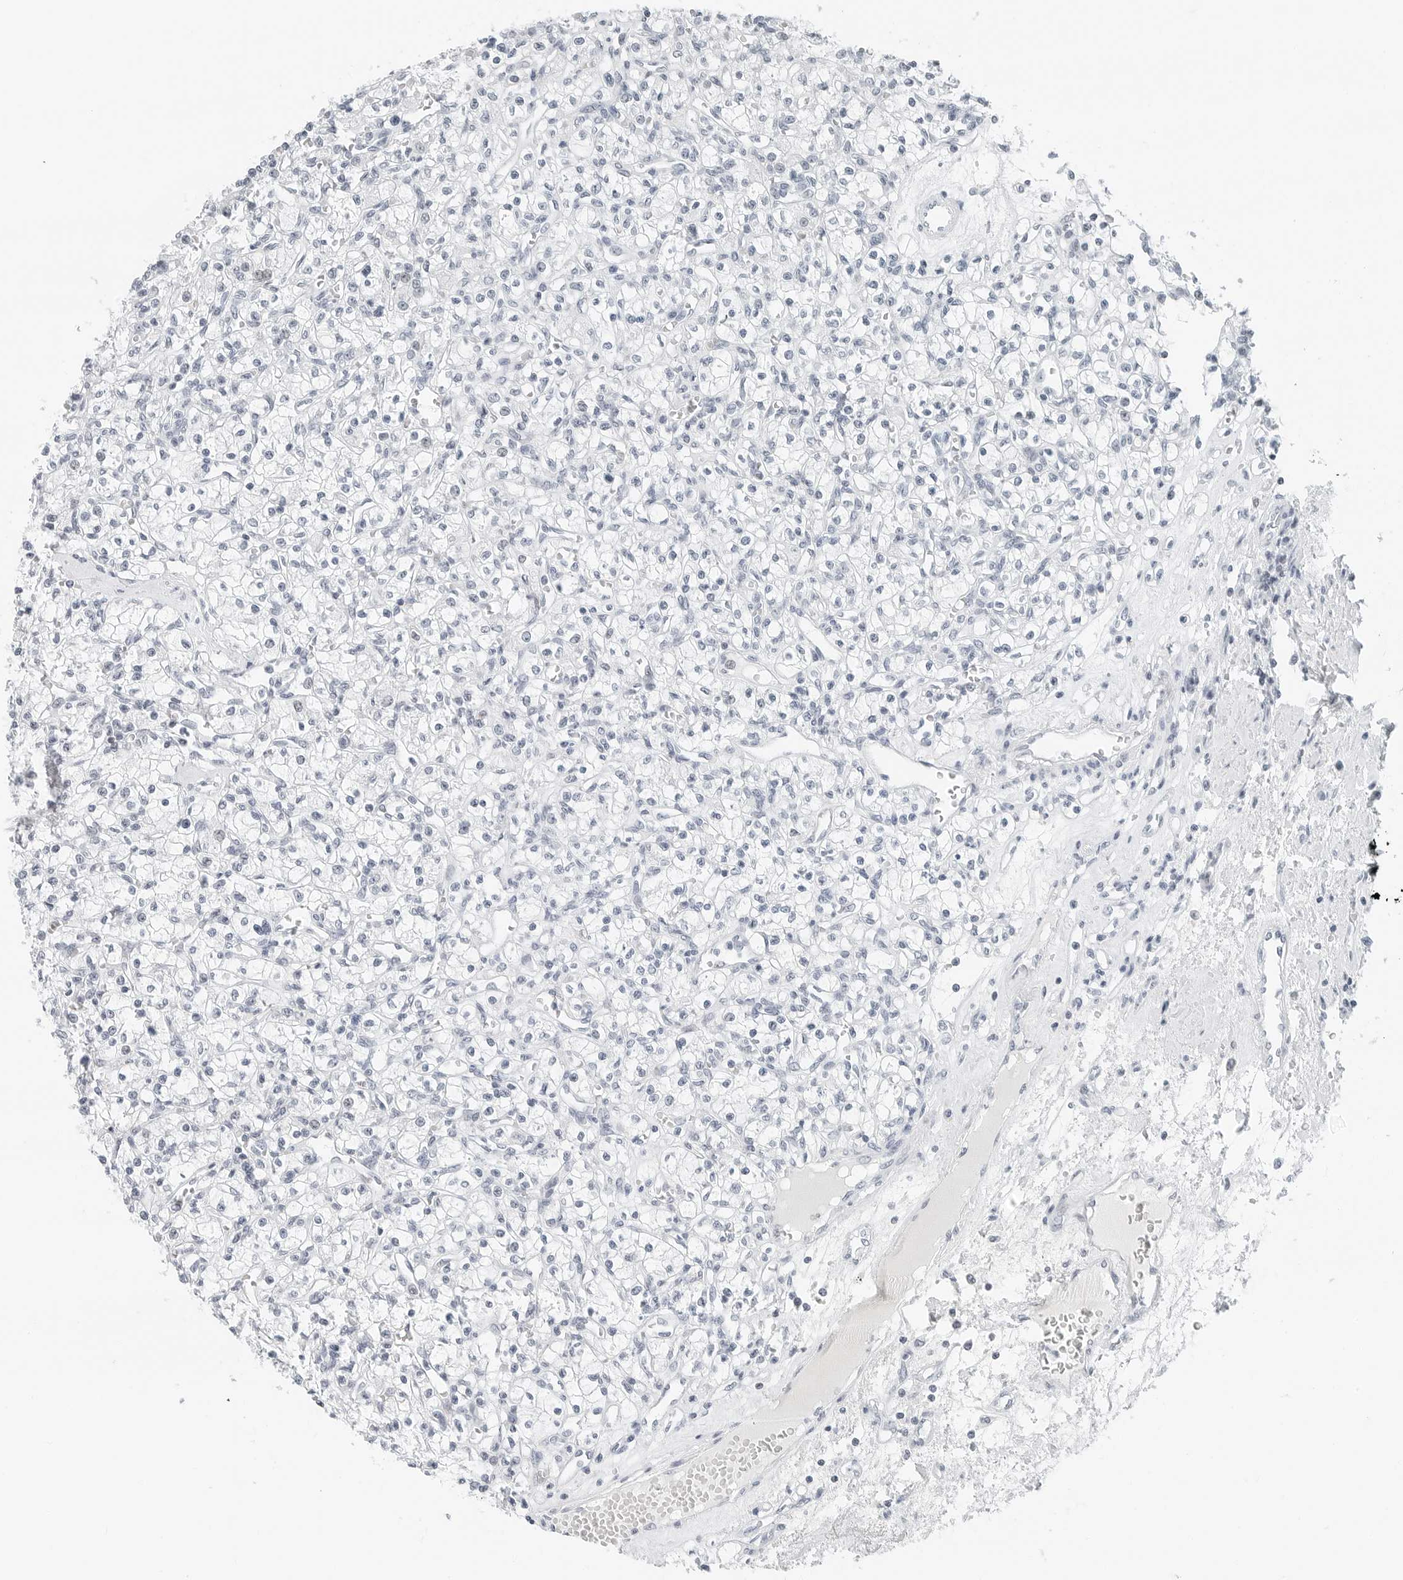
{"staining": {"intensity": "negative", "quantity": "none", "location": "none"}, "tissue": "renal cancer", "cell_type": "Tumor cells", "image_type": "cancer", "snomed": [{"axis": "morphology", "description": "Adenocarcinoma, NOS"}, {"axis": "topography", "description": "Kidney"}], "caption": "Immunohistochemistry micrograph of neoplastic tissue: human renal cancer (adenocarcinoma) stained with DAB exhibits no significant protein expression in tumor cells. The staining was performed using DAB (3,3'-diaminobenzidine) to visualize the protein expression in brown, while the nuclei were stained in blue with hematoxylin (Magnification: 20x).", "gene": "NTMT2", "patient": {"sex": "female", "age": 59}}